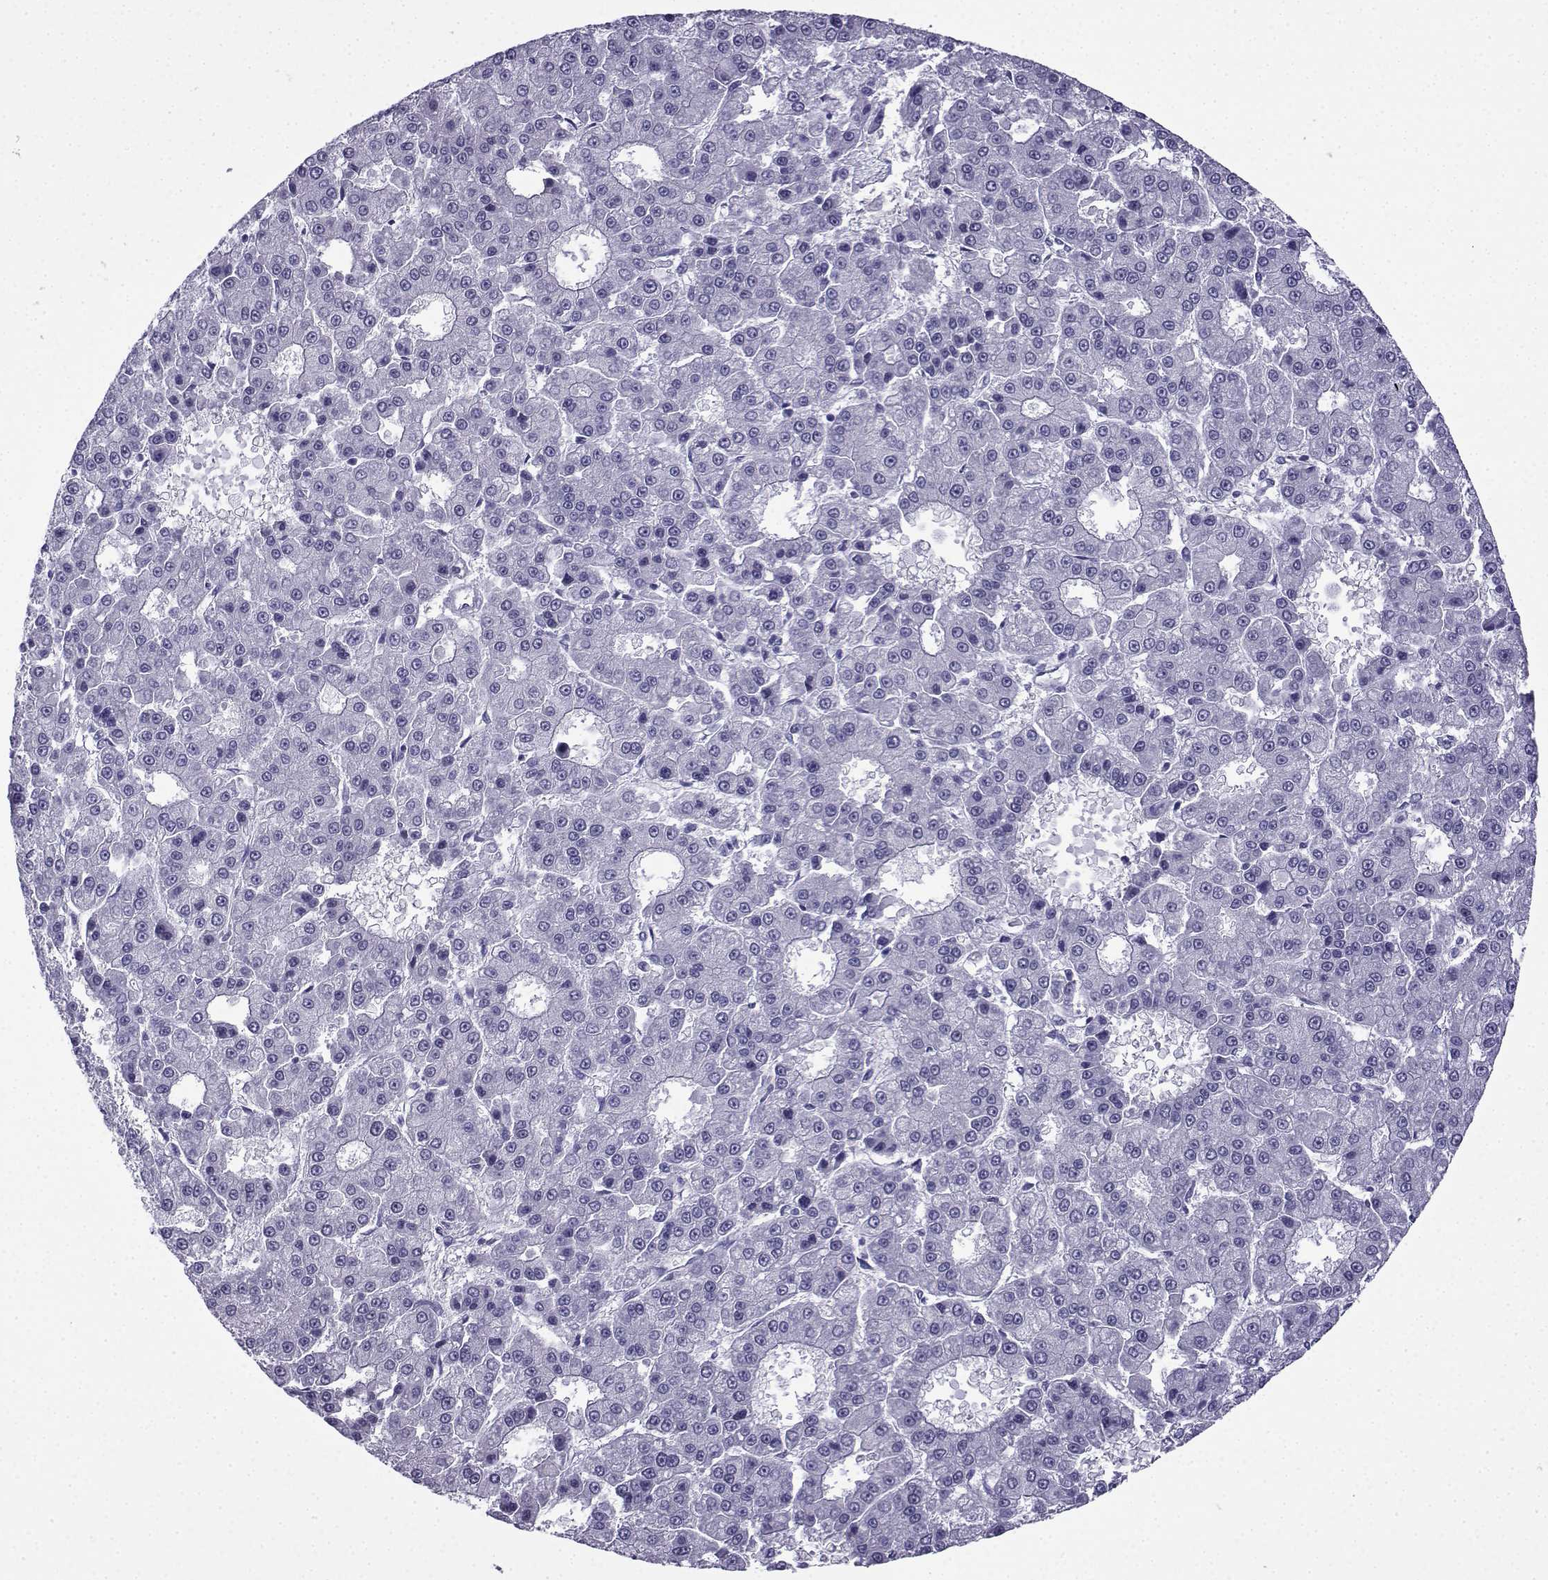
{"staining": {"intensity": "negative", "quantity": "none", "location": "none"}, "tissue": "liver cancer", "cell_type": "Tumor cells", "image_type": "cancer", "snomed": [{"axis": "morphology", "description": "Carcinoma, Hepatocellular, NOS"}, {"axis": "topography", "description": "Liver"}], "caption": "Tumor cells are negative for protein expression in human liver cancer (hepatocellular carcinoma). (DAB immunohistochemistry (IHC), high magnification).", "gene": "ACRBP", "patient": {"sex": "male", "age": 70}}